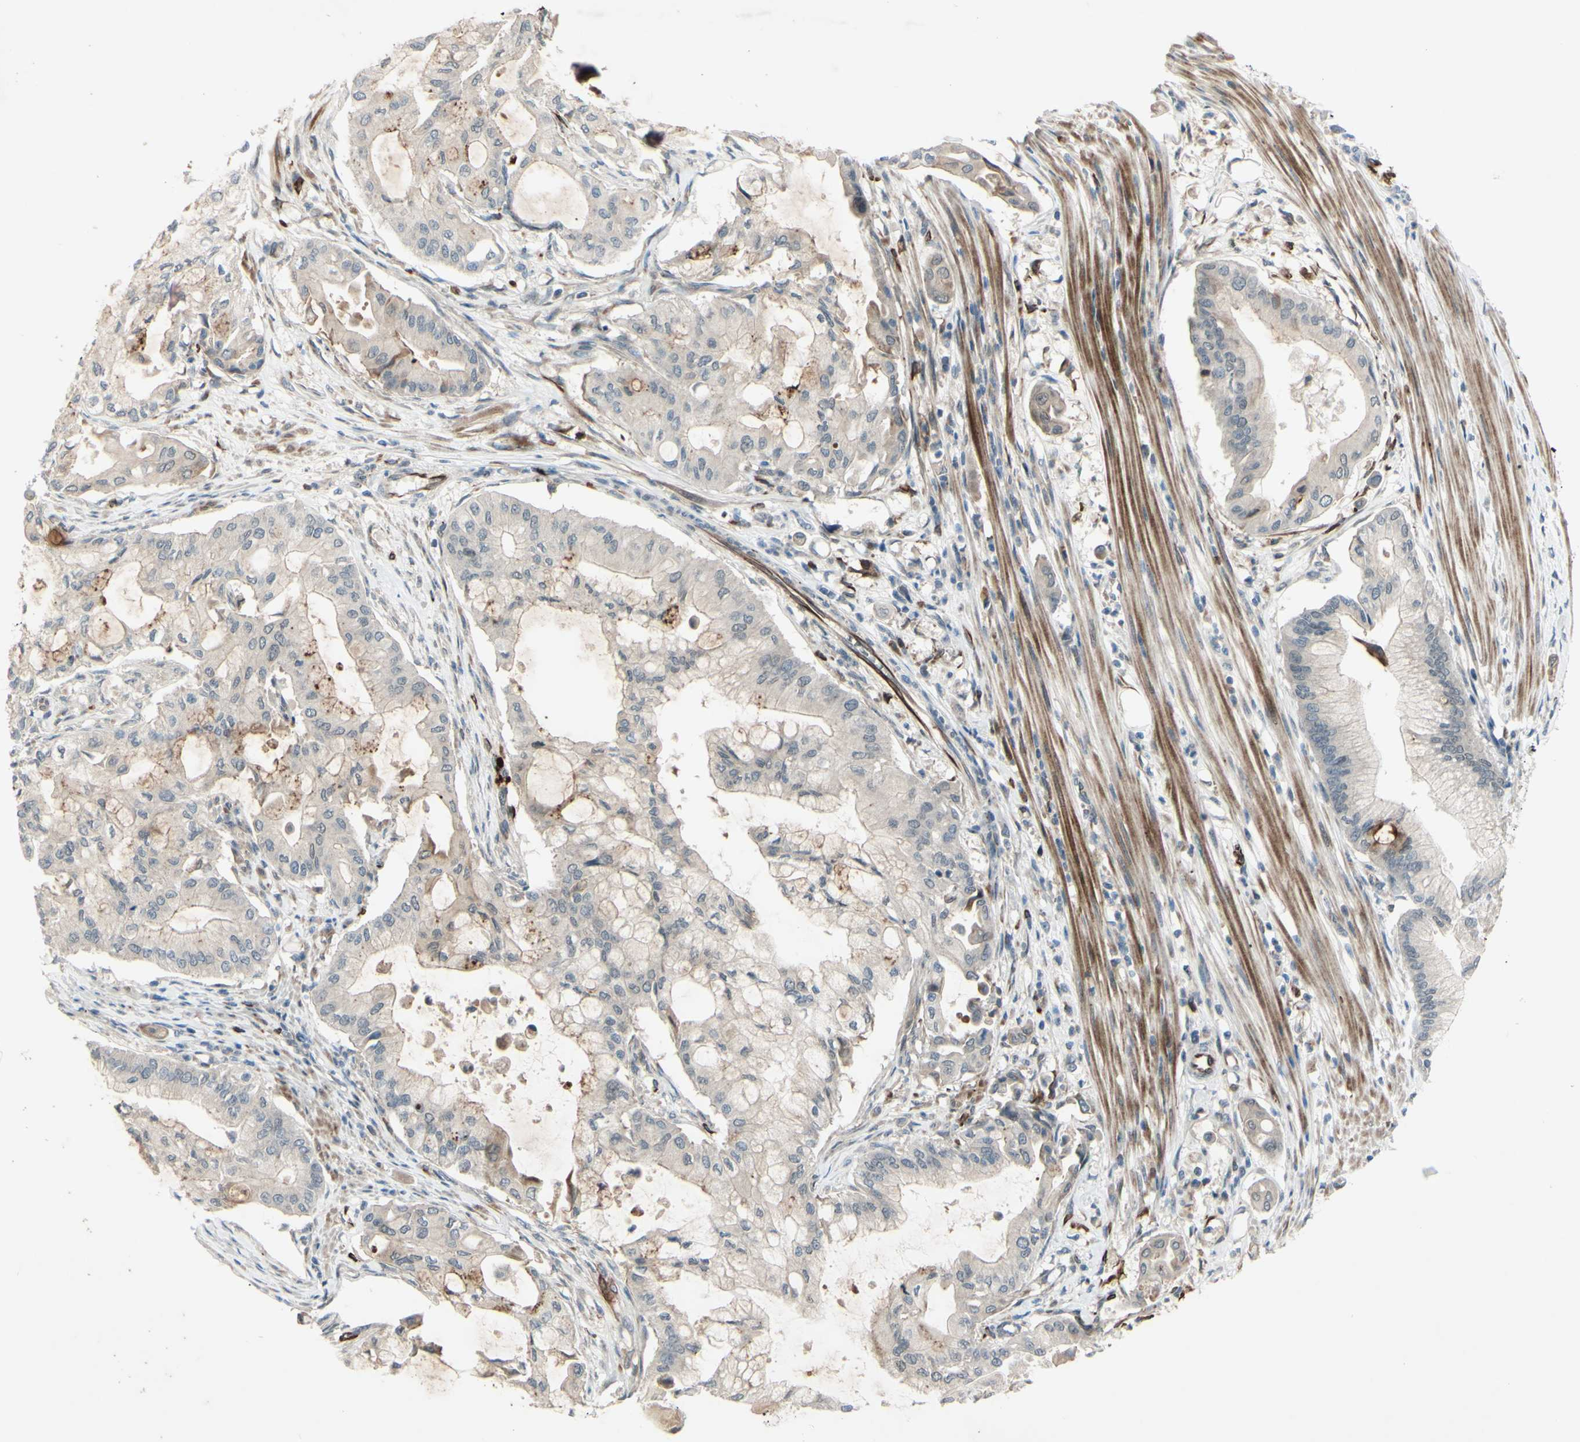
{"staining": {"intensity": "negative", "quantity": "none", "location": "none"}, "tissue": "pancreatic cancer", "cell_type": "Tumor cells", "image_type": "cancer", "snomed": [{"axis": "morphology", "description": "Adenocarcinoma, NOS"}, {"axis": "morphology", "description": "Adenocarcinoma, metastatic, NOS"}, {"axis": "topography", "description": "Lymph node"}, {"axis": "topography", "description": "Pancreas"}, {"axis": "topography", "description": "Duodenum"}], "caption": "Immunohistochemistry (IHC) of pancreatic metastatic adenocarcinoma demonstrates no positivity in tumor cells.", "gene": "FGFR2", "patient": {"sex": "female", "age": 64}}